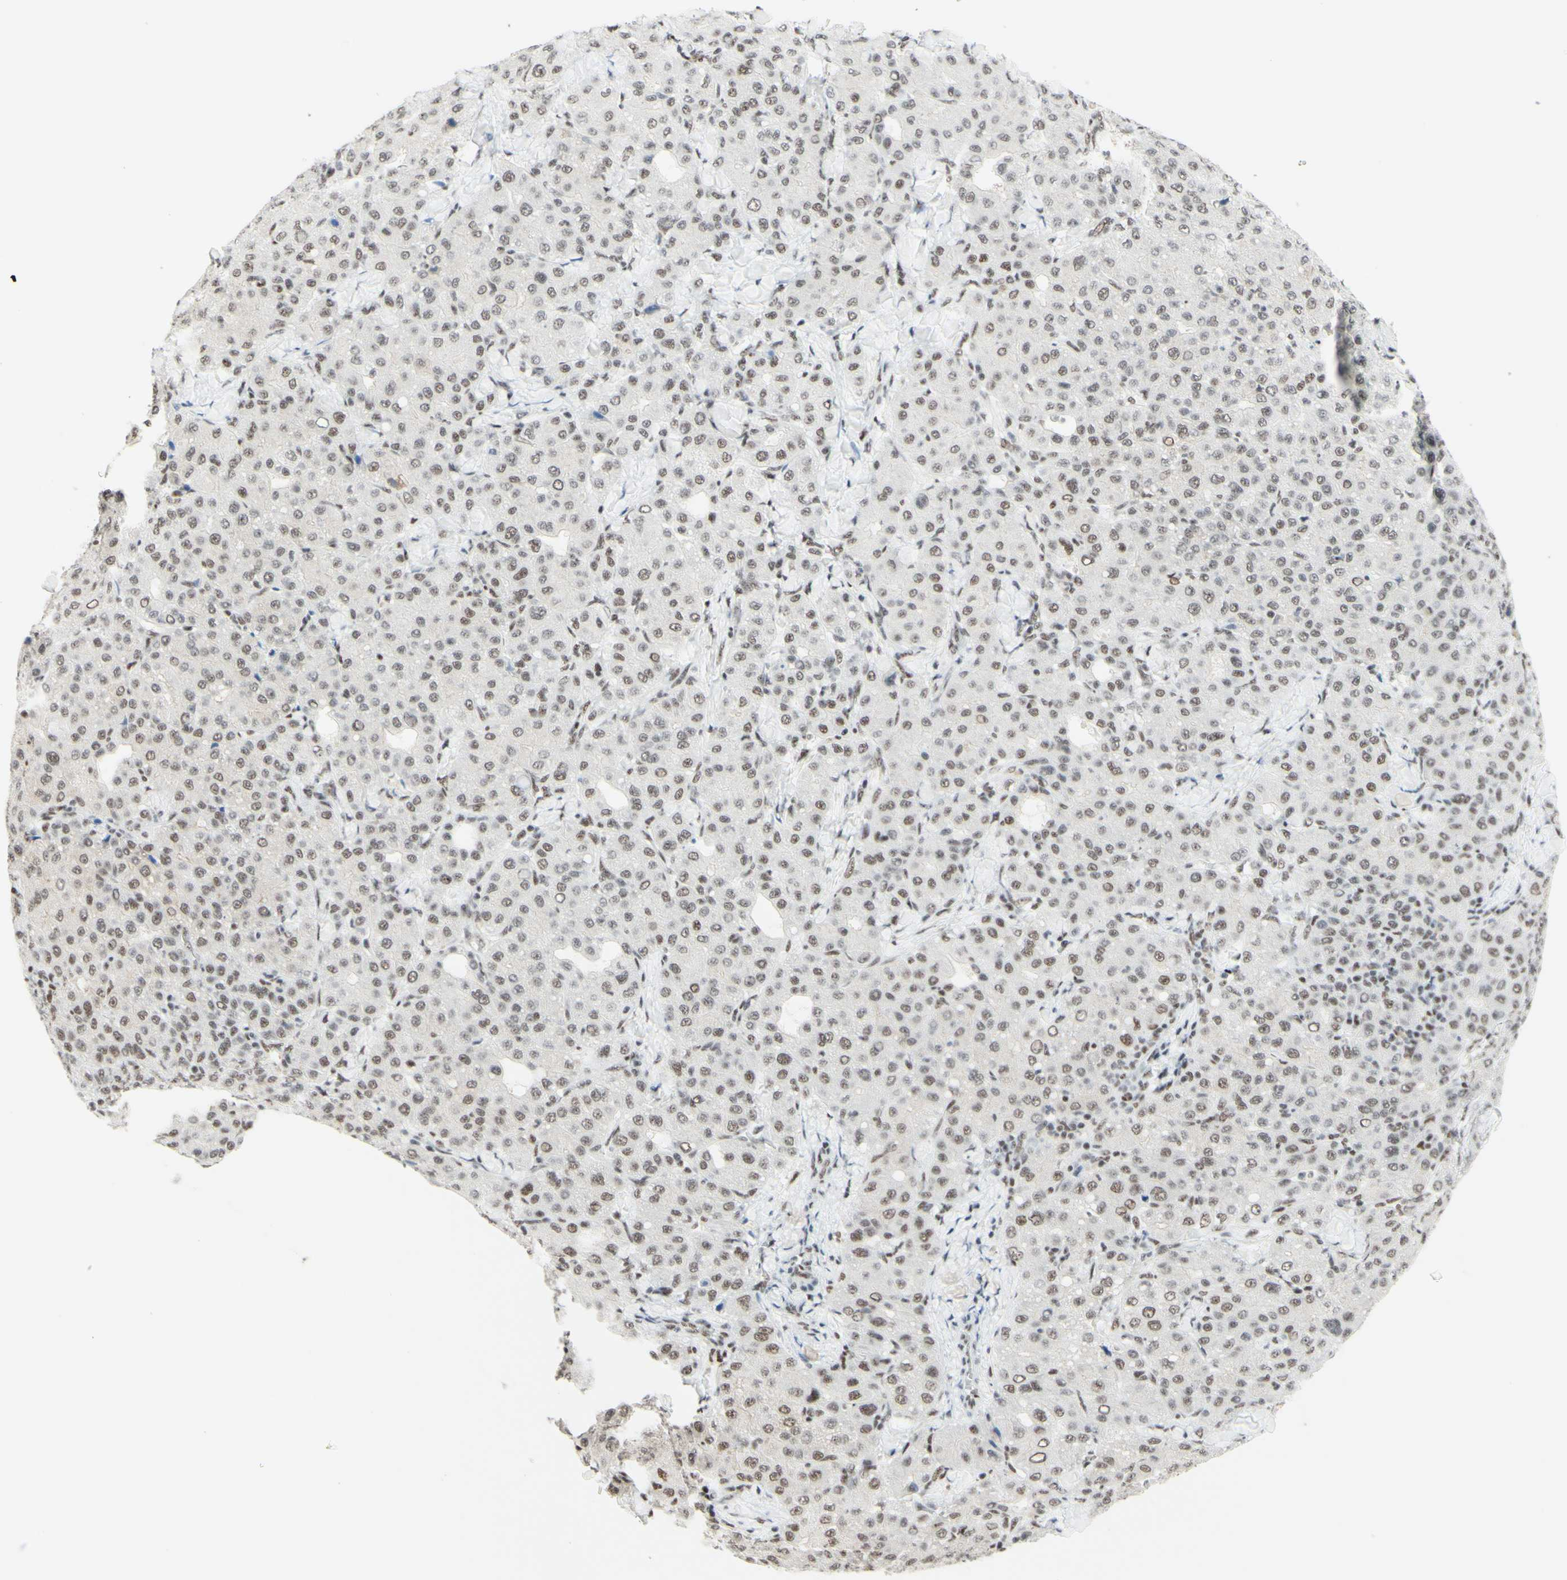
{"staining": {"intensity": "negative", "quantity": "none", "location": "none"}, "tissue": "liver cancer", "cell_type": "Tumor cells", "image_type": "cancer", "snomed": [{"axis": "morphology", "description": "Carcinoma, Hepatocellular, NOS"}, {"axis": "topography", "description": "Liver"}], "caption": "Immunohistochemical staining of liver cancer (hepatocellular carcinoma) reveals no significant expression in tumor cells. Nuclei are stained in blue.", "gene": "WTAP", "patient": {"sex": "male", "age": 65}}